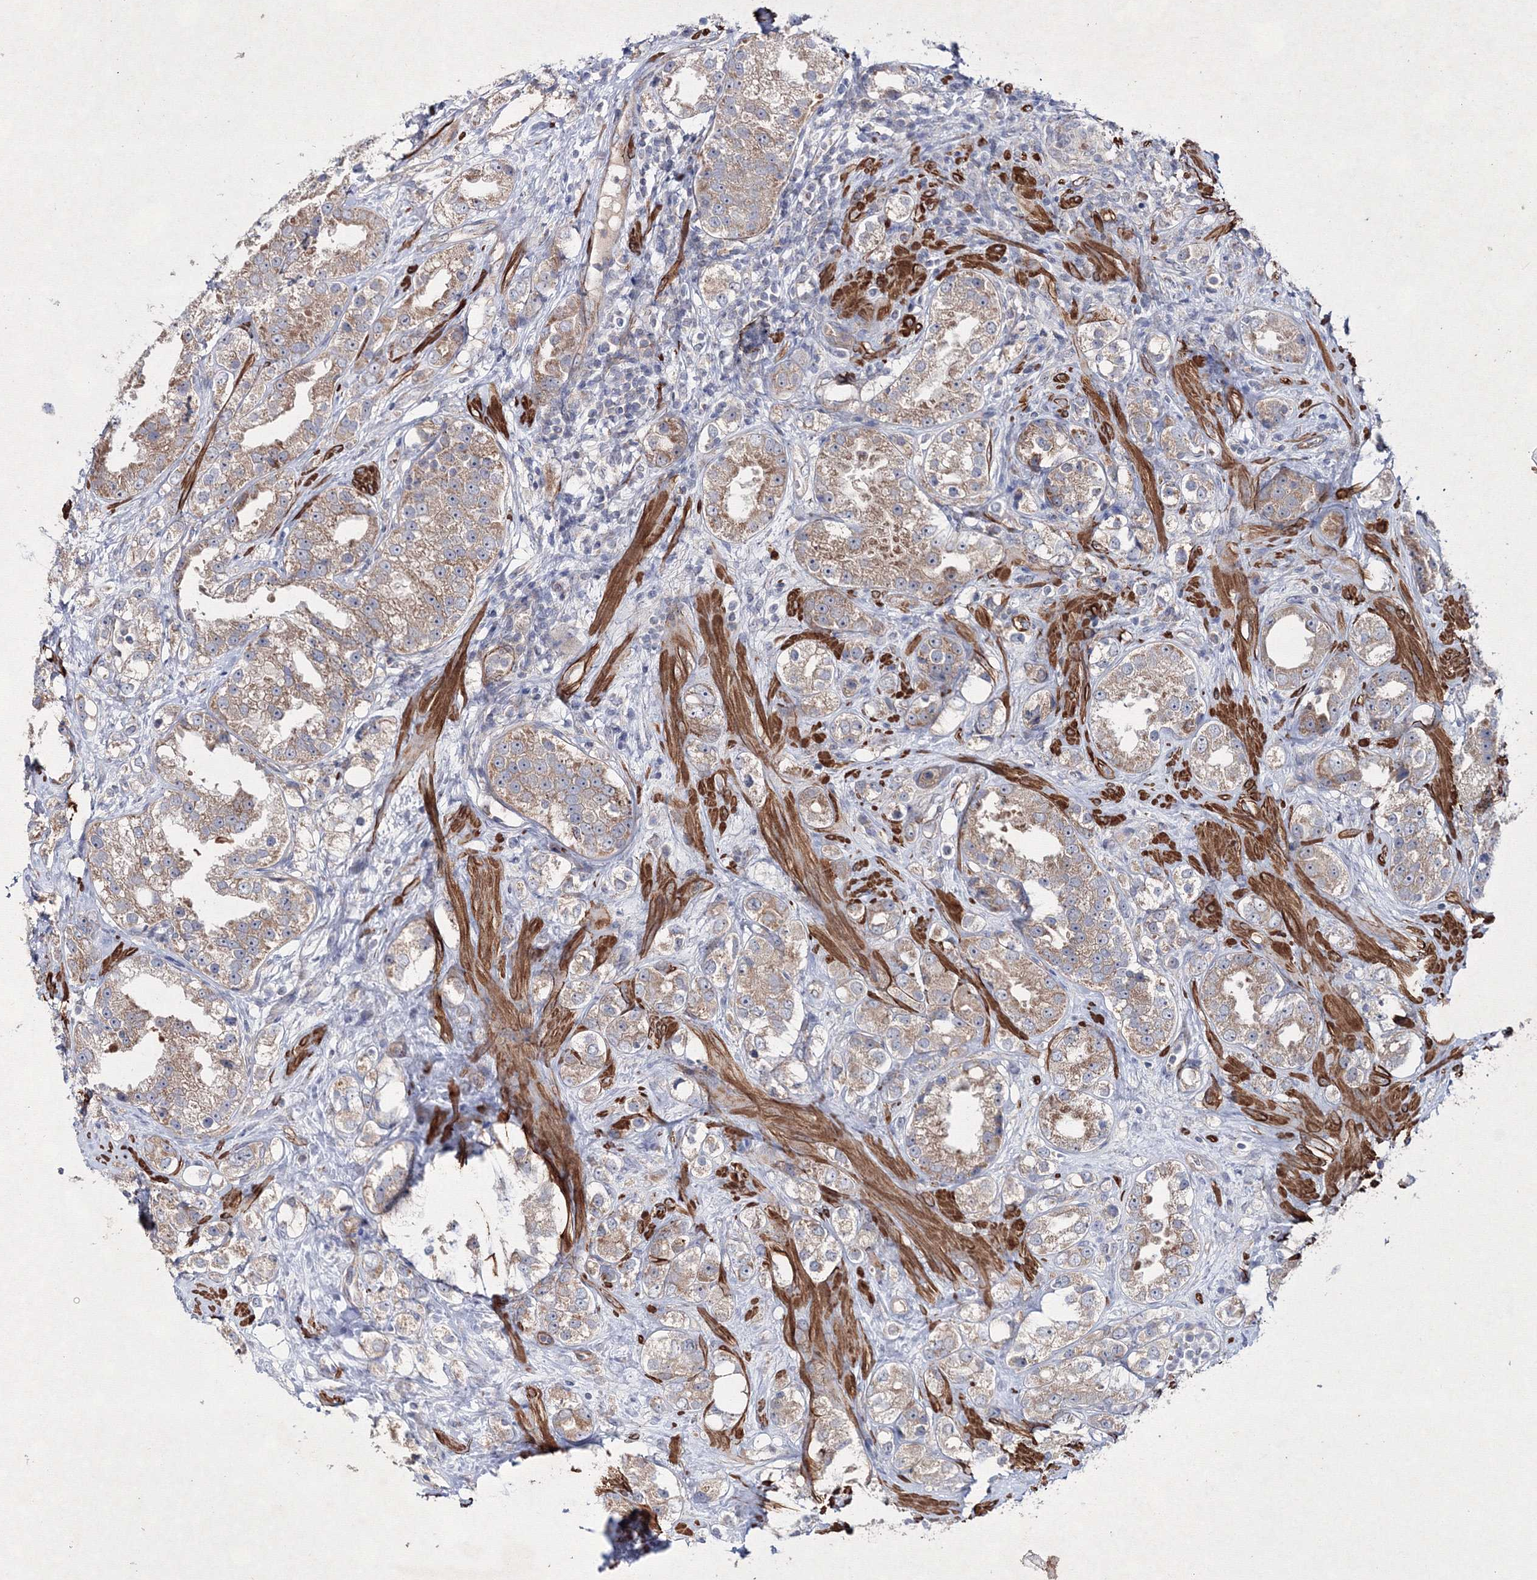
{"staining": {"intensity": "weak", "quantity": ">75%", "location": "cytoplasmic/membranous"}, "tissue": "prostate cancer", "cell_type": "Tumor cells", "image_type": "cancer", "snomed": [{"axis": "morphology", "description": "Adenocarcinoma, NOS"}, {"axis": "topography", "description": "Prostate"}], "caption": "Prostate adenocarcinoma was stained to show a protein in brown. There is low levels of weak cytoplasmic/membranous expression in about >75% of tumor cells.", "gene": "GFM1", "patient": {"sex": "male", "age": 79}}